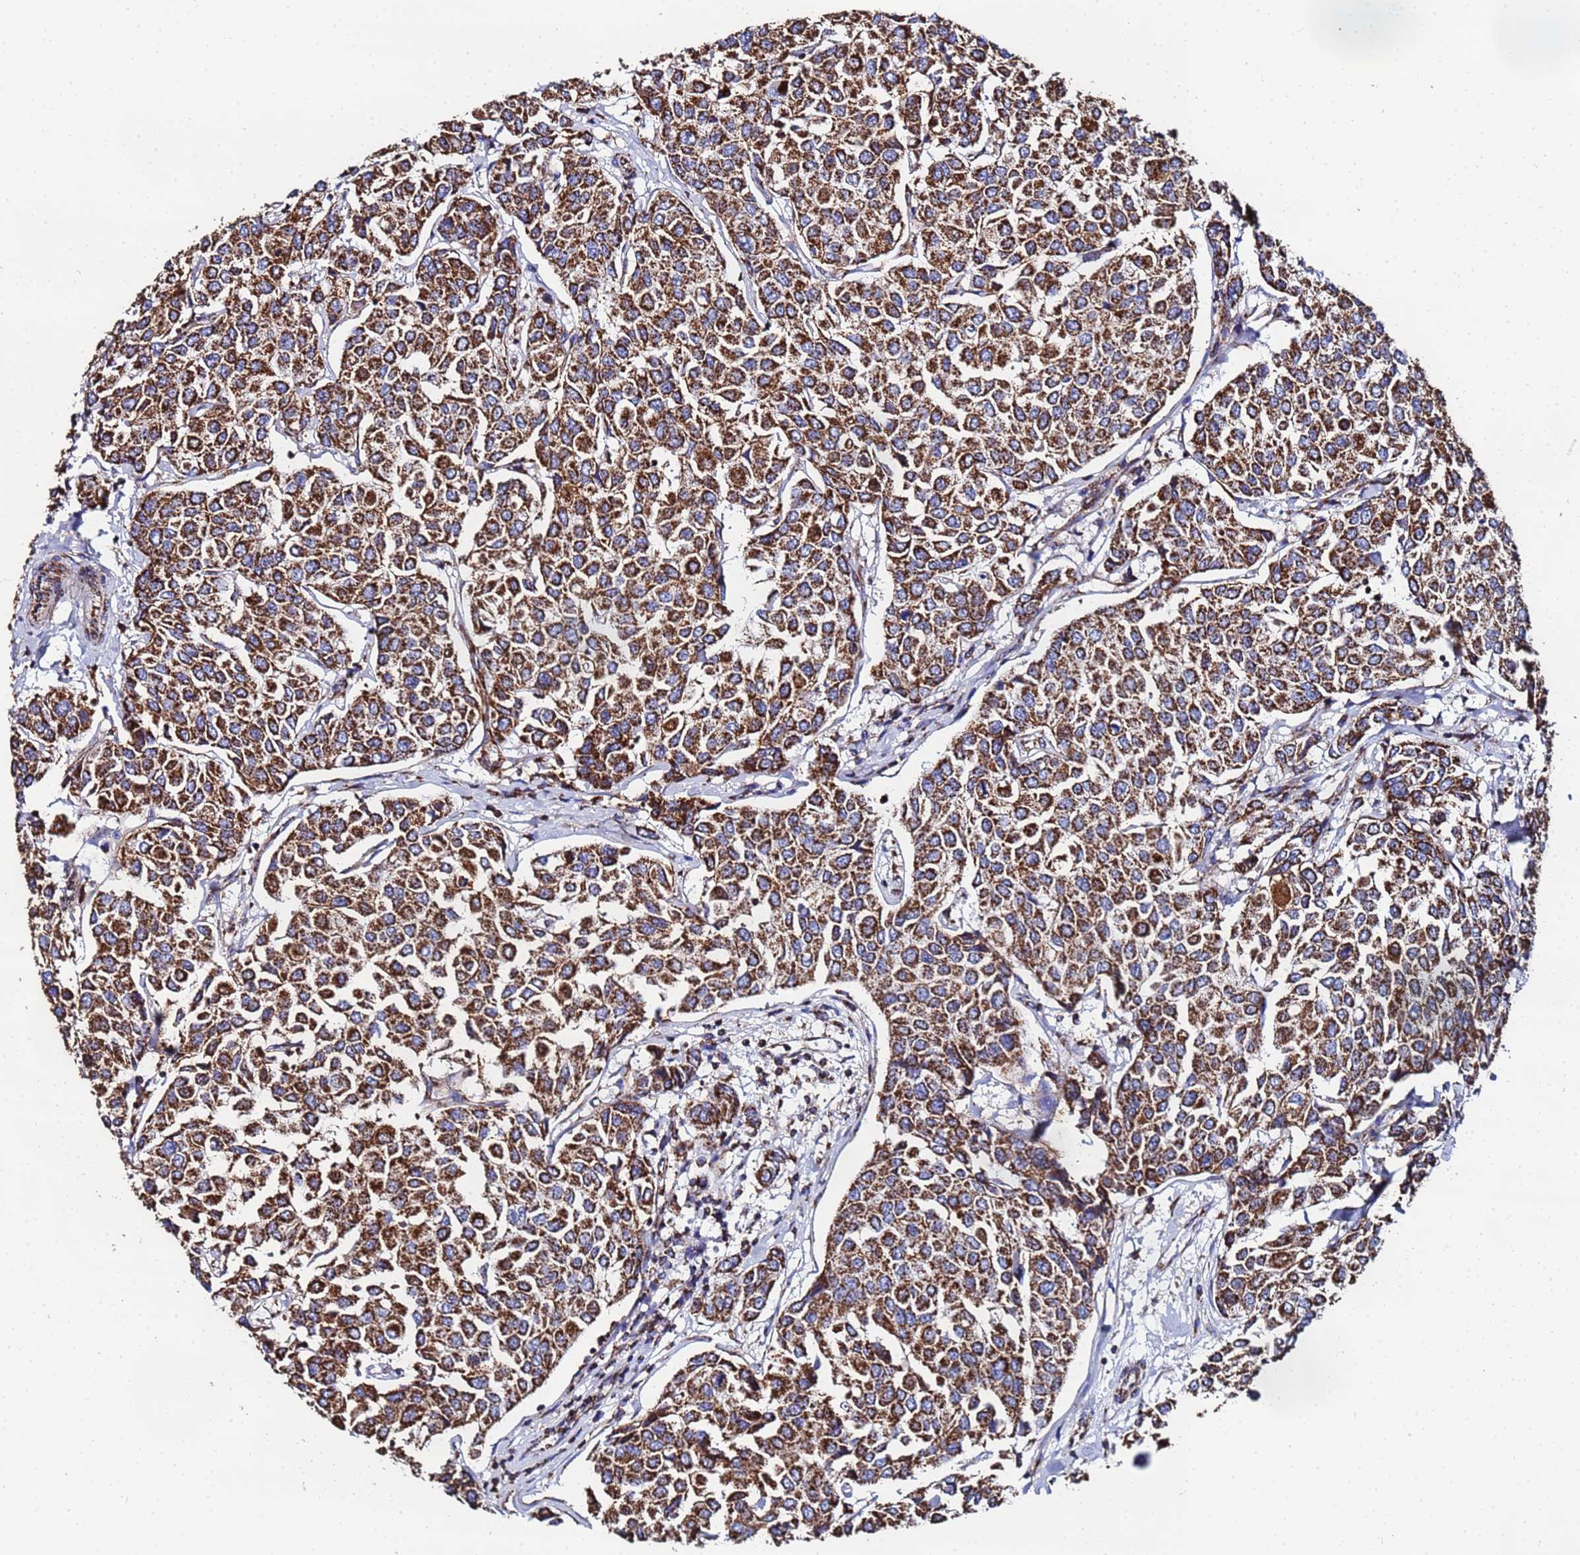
{"staining": {"intensity": "strong", "quantity": ">75%", "location": "cytoplasmic/membranous"}, "tissue": "breast cancer", "cell_type": "Tumor cells", "image_type": "cancer", "snomed": [{"axis": "morphology", "description": "Duct carcinoma"}, {"axis": "topography", "description": "Breast"}], "caption": "The photomicrograph displays staining of invasive ductal carcinoma (breast), revealing strong cytoplasmic/membranous protein positivity (brown color) within tumor cells. The protein of interest is stained brown, and the nuclei are stained in blue (DAB IHC with brightfield microscopy, high magnification).", "gene": "GLUD1", "patient": {"sex": "female", "age": 55}}